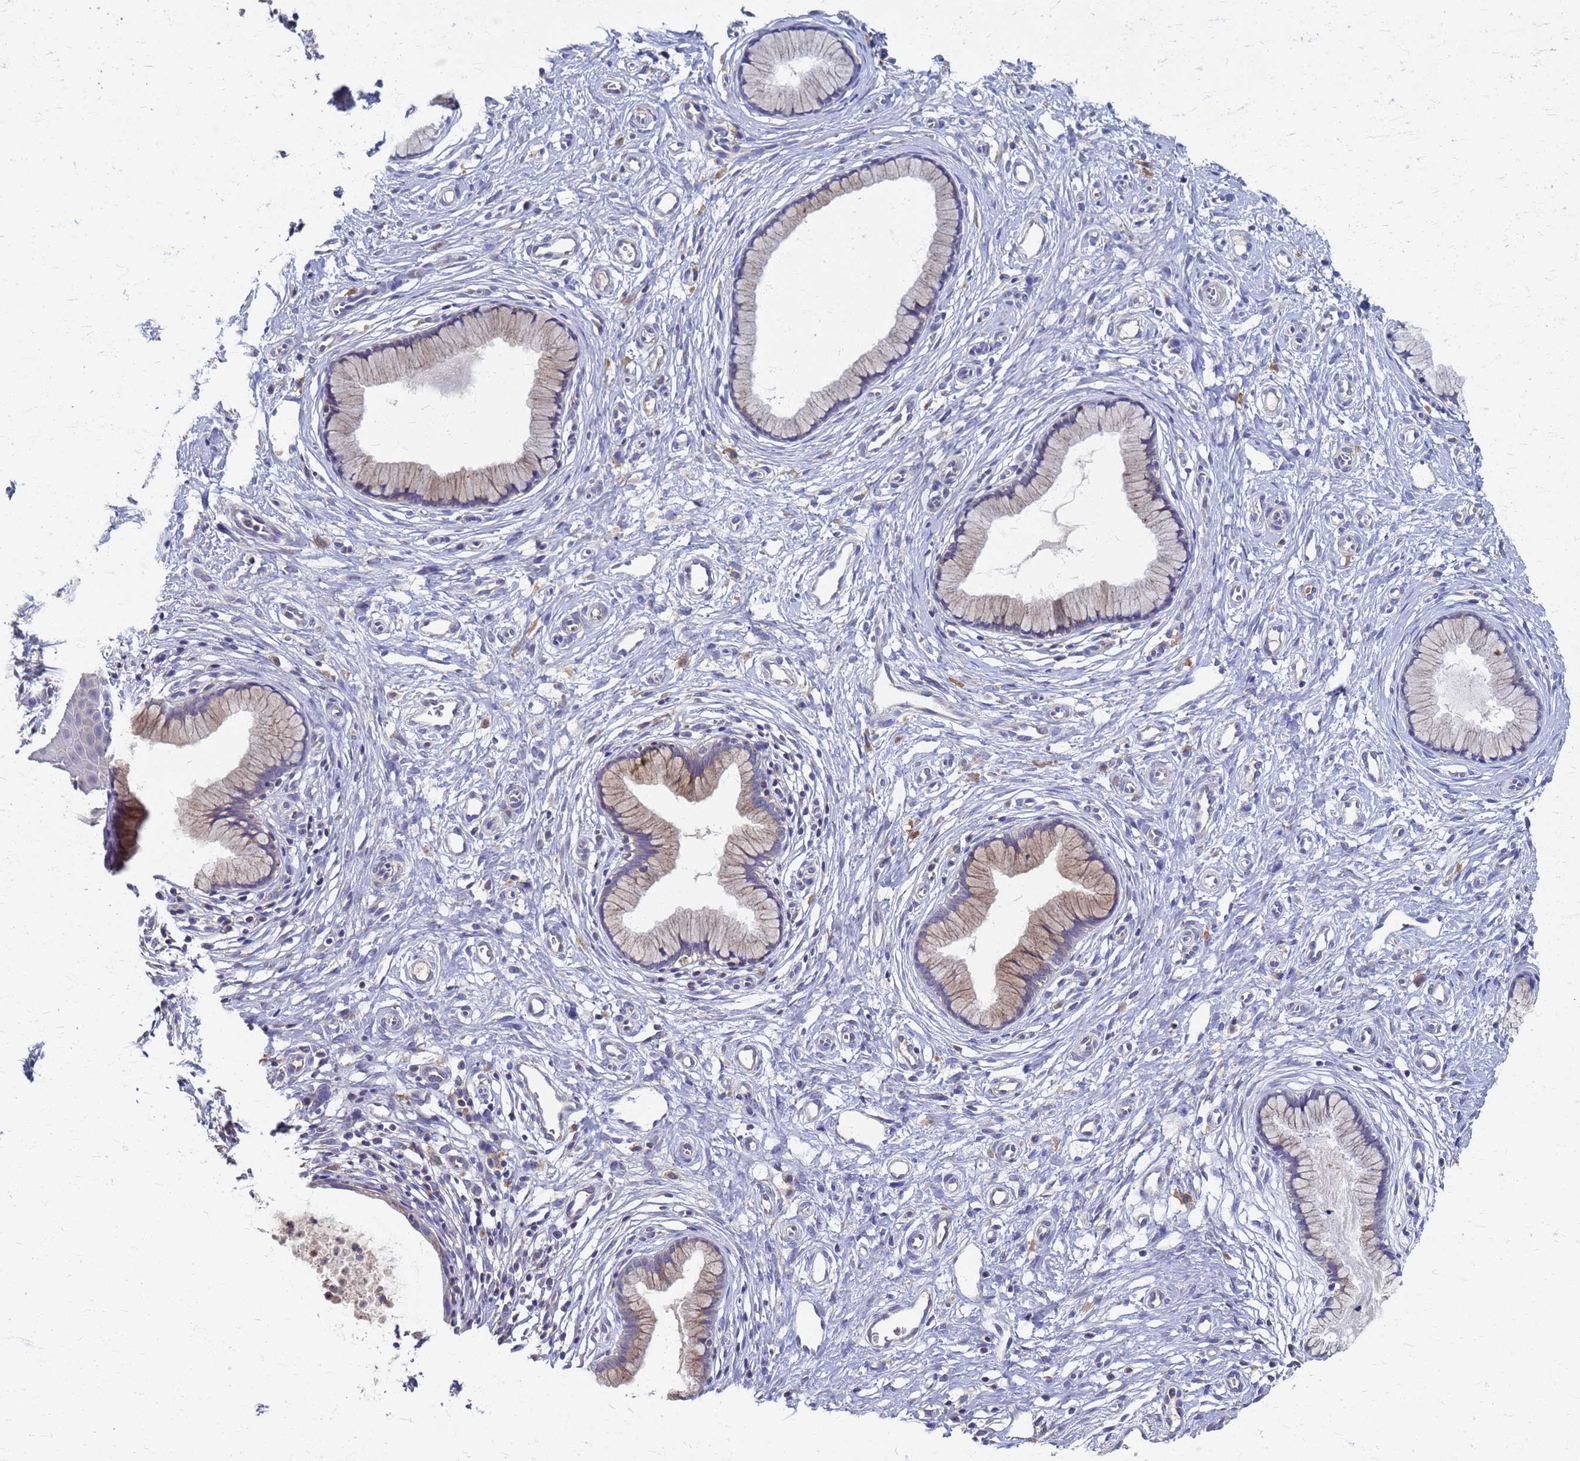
{"staining": {"intensity": "weak", "quantity": "25%-75%", "location": "cytoplasmic/membranous"}, "tissue": "cervix", "cell_type": "Glandular cells", "image_type": "normal", "snomed": [{"axis": "morphology", "description": "Normal tissue, NOS"}, {"axis": "topography", "description": "Cervix"}], "caption": "The photomicrograph exhibits immunohistochemical staining of normal cervix. There is weak cytoplasmic/membranous expression is present in about 25%-75% of glandular cells.", "gene": "KRCC1", "patient": {"sex": "female", "age": 36}}